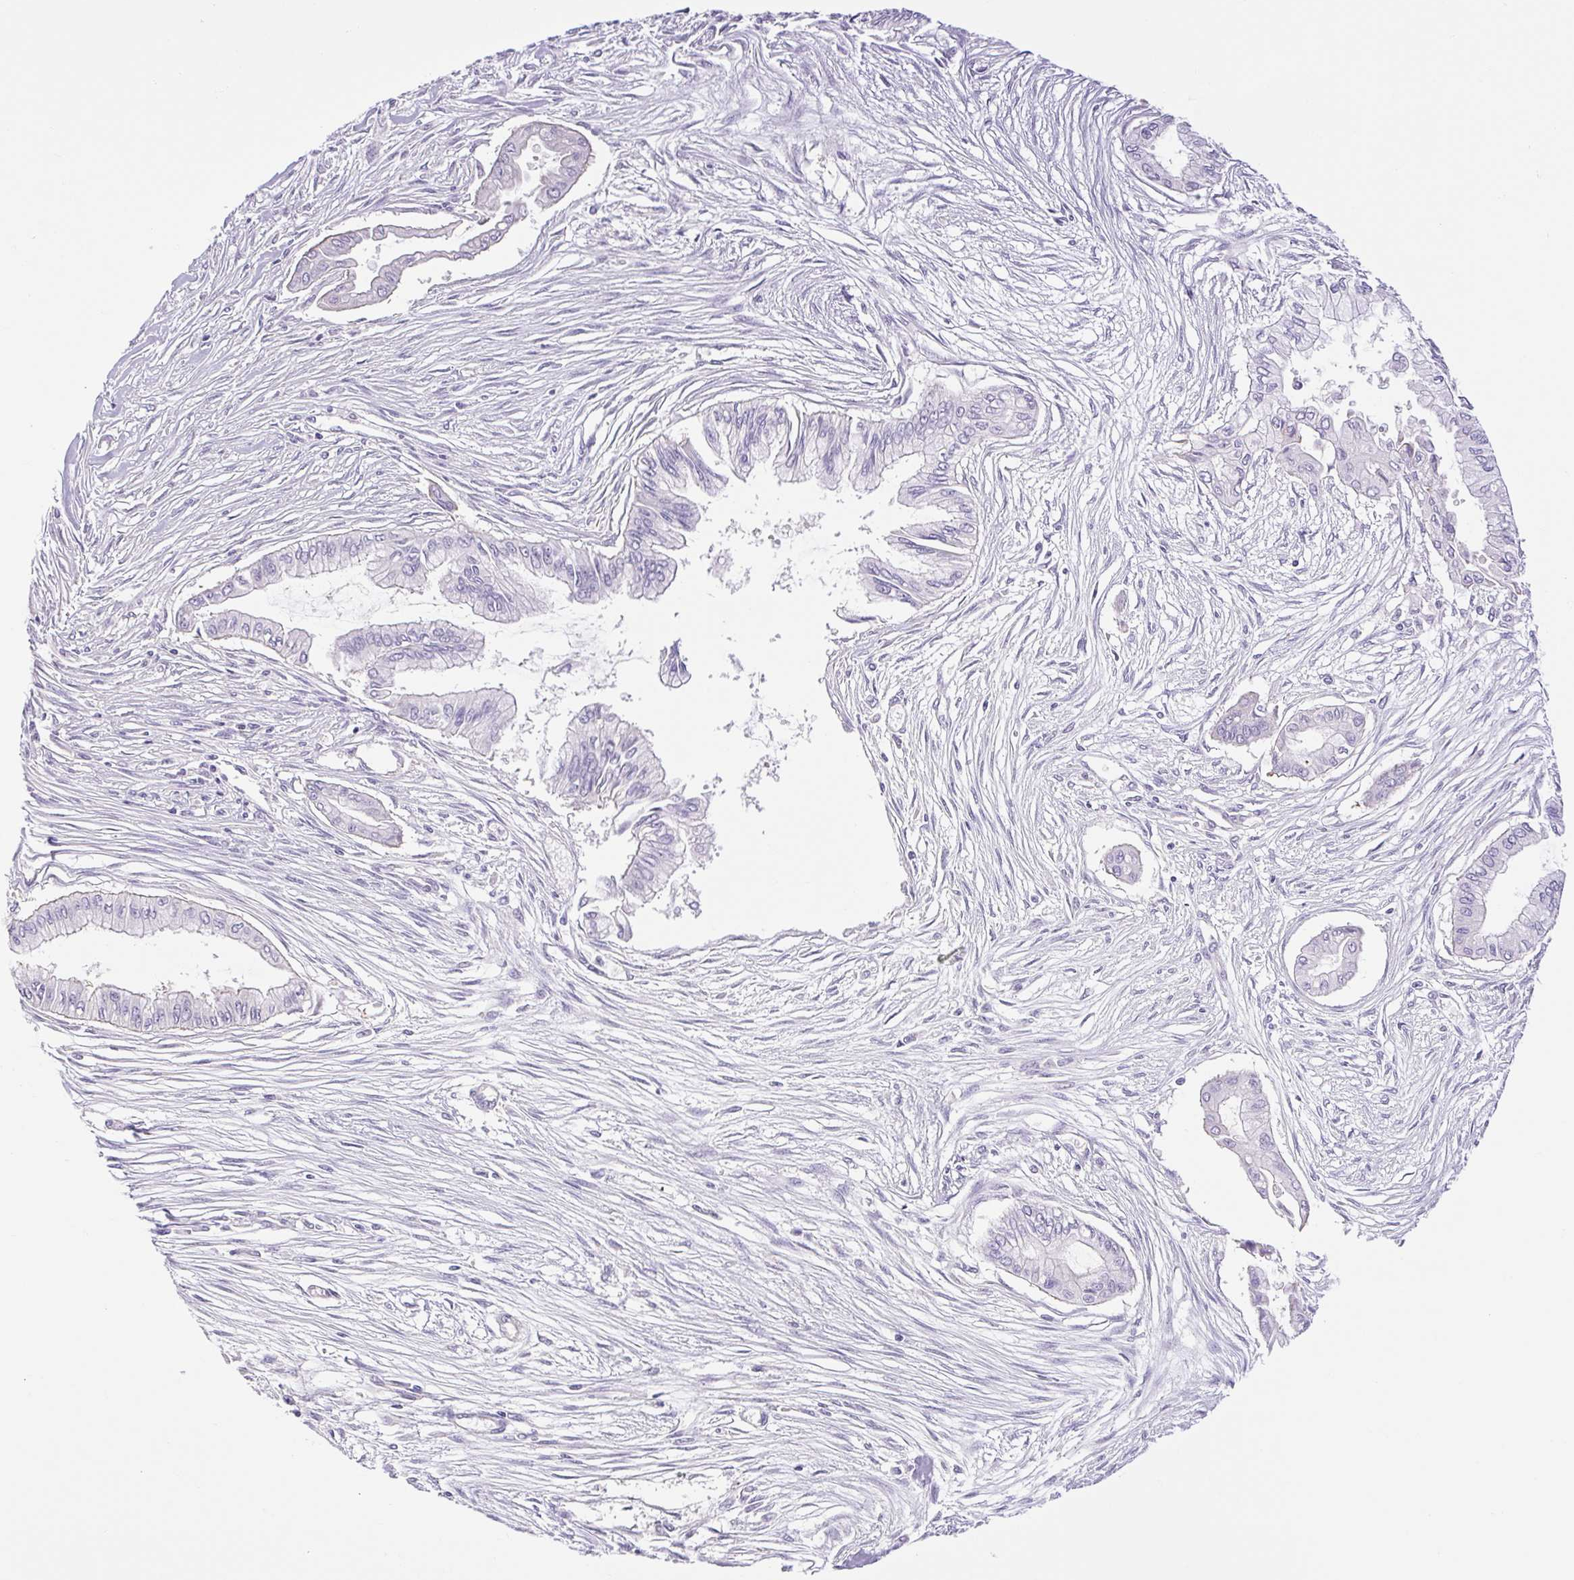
{"staining": {"intensity": "negative", "quantity": "none", "location": "none"}, "tissue": "pancreatic cancer", "cell_type": "Tumor cells", "image_type": "cancer", "snomed": [{"axis": "morphology", "description": "Adenocarcinoma, NOS"}, {"axis": "topography", "description": "Pancreas"}], "caption": "This histopathology image is of pancreatic cancer stained with IHC to label a protein in brown with the nuclei are counter-stained blue. There is no expression in tumor cells.", "gene": "FAM177B", "patient": {"sex": "female", "age": 68}}